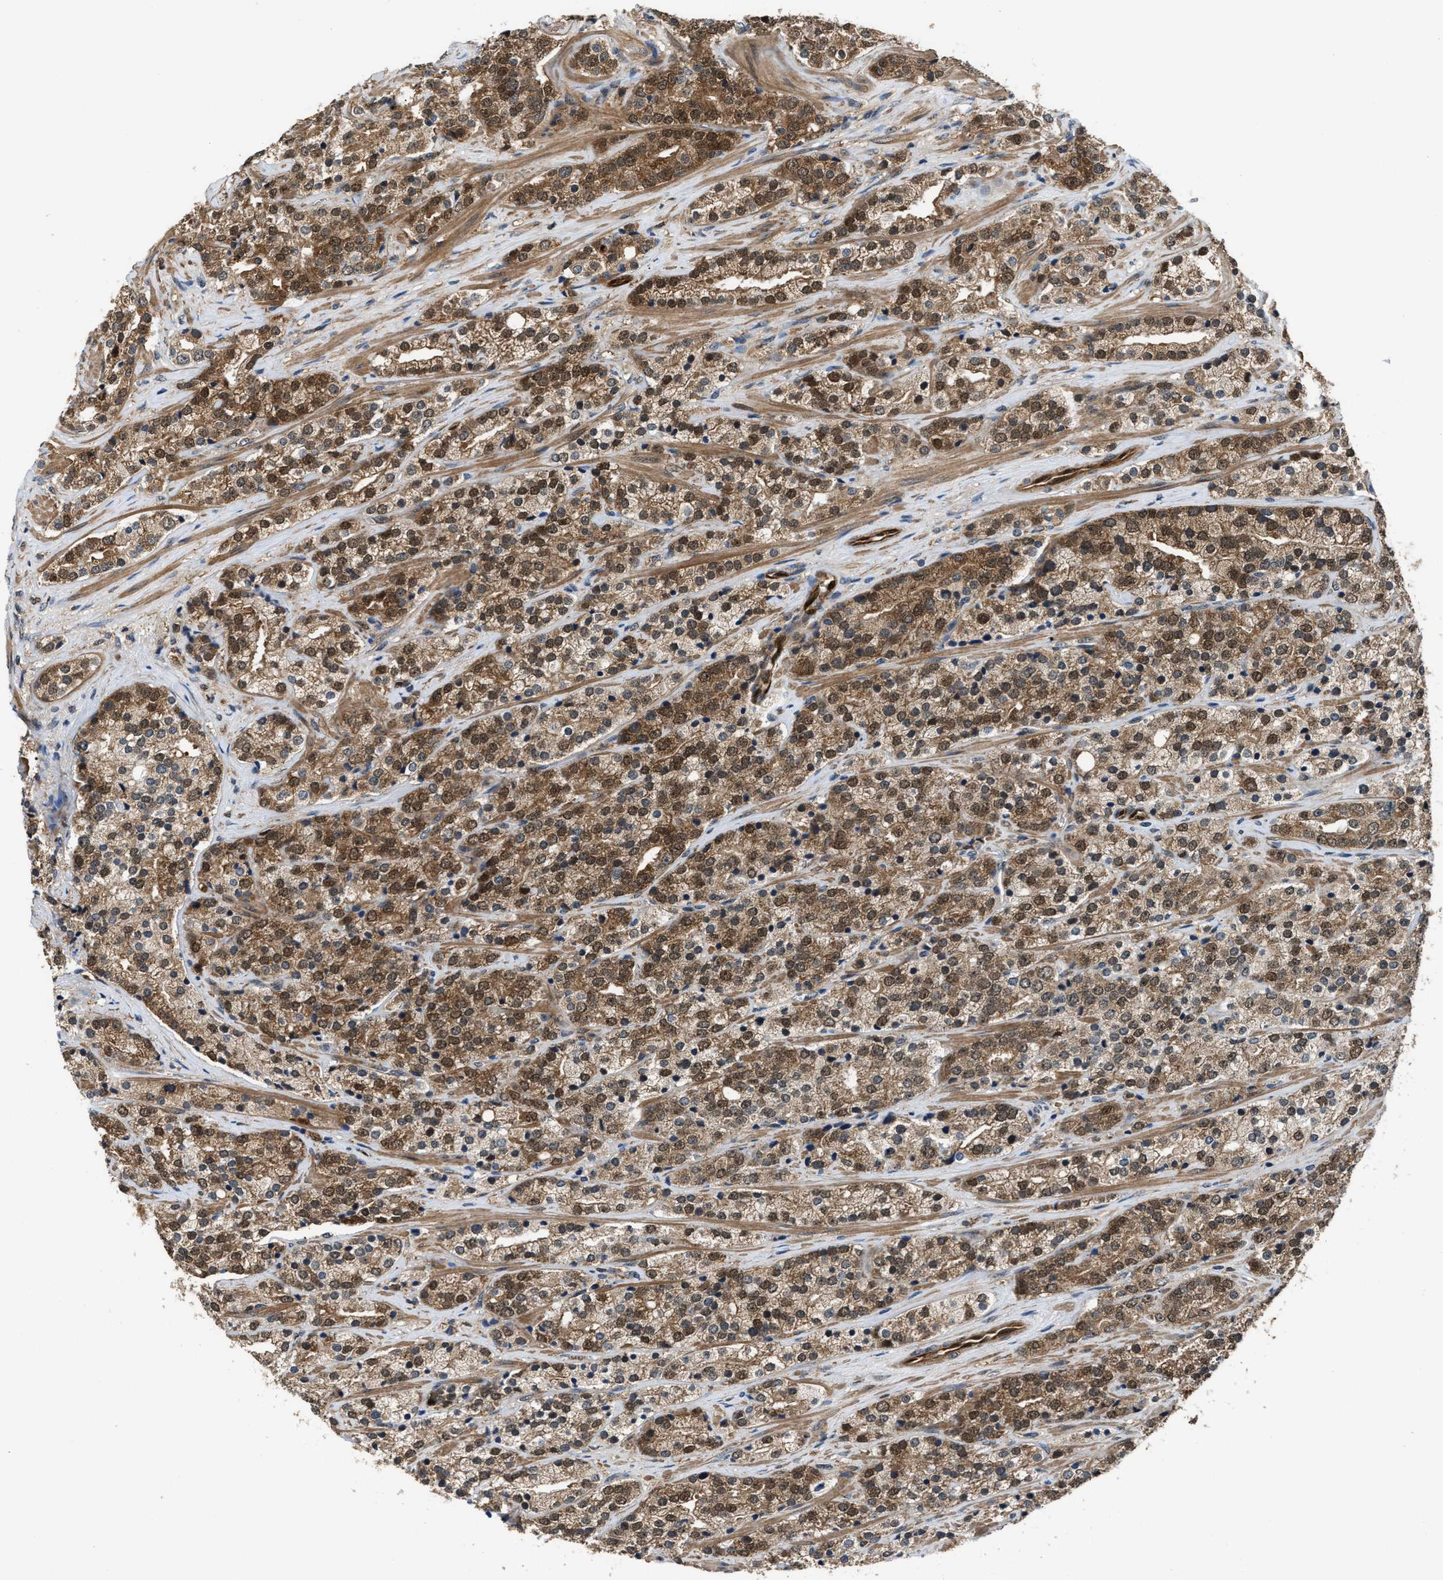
{"staining": {"intensity": "moderate", "quantity": ">75%", "location": "cytoplasmic/membranous,nuclear"}, "tissue": "prostate cancer", "cell_type": "Tumor cells", "image_type": "cancer", "snomed": [{"axis": "morphology", "description": "Adenocarcinoma, High grade"}, {"axis": "topography", "description": "Prostate"}], "caption": "Immunohistochemistry (IHC) micrograph of neoplastic tissue: human prostate cancer (adenocarcinoma (high-grade)) stained using IHC demonstrates medium levels of moderate protein expression localized specifically in the cytoplasmic/membranous and nuclear of tumor cells, appearing as a cytoplasmic/membranous and nuclear brown color.", "gene": "PPA1", "patient": {"sex": "male", "age": 71}}